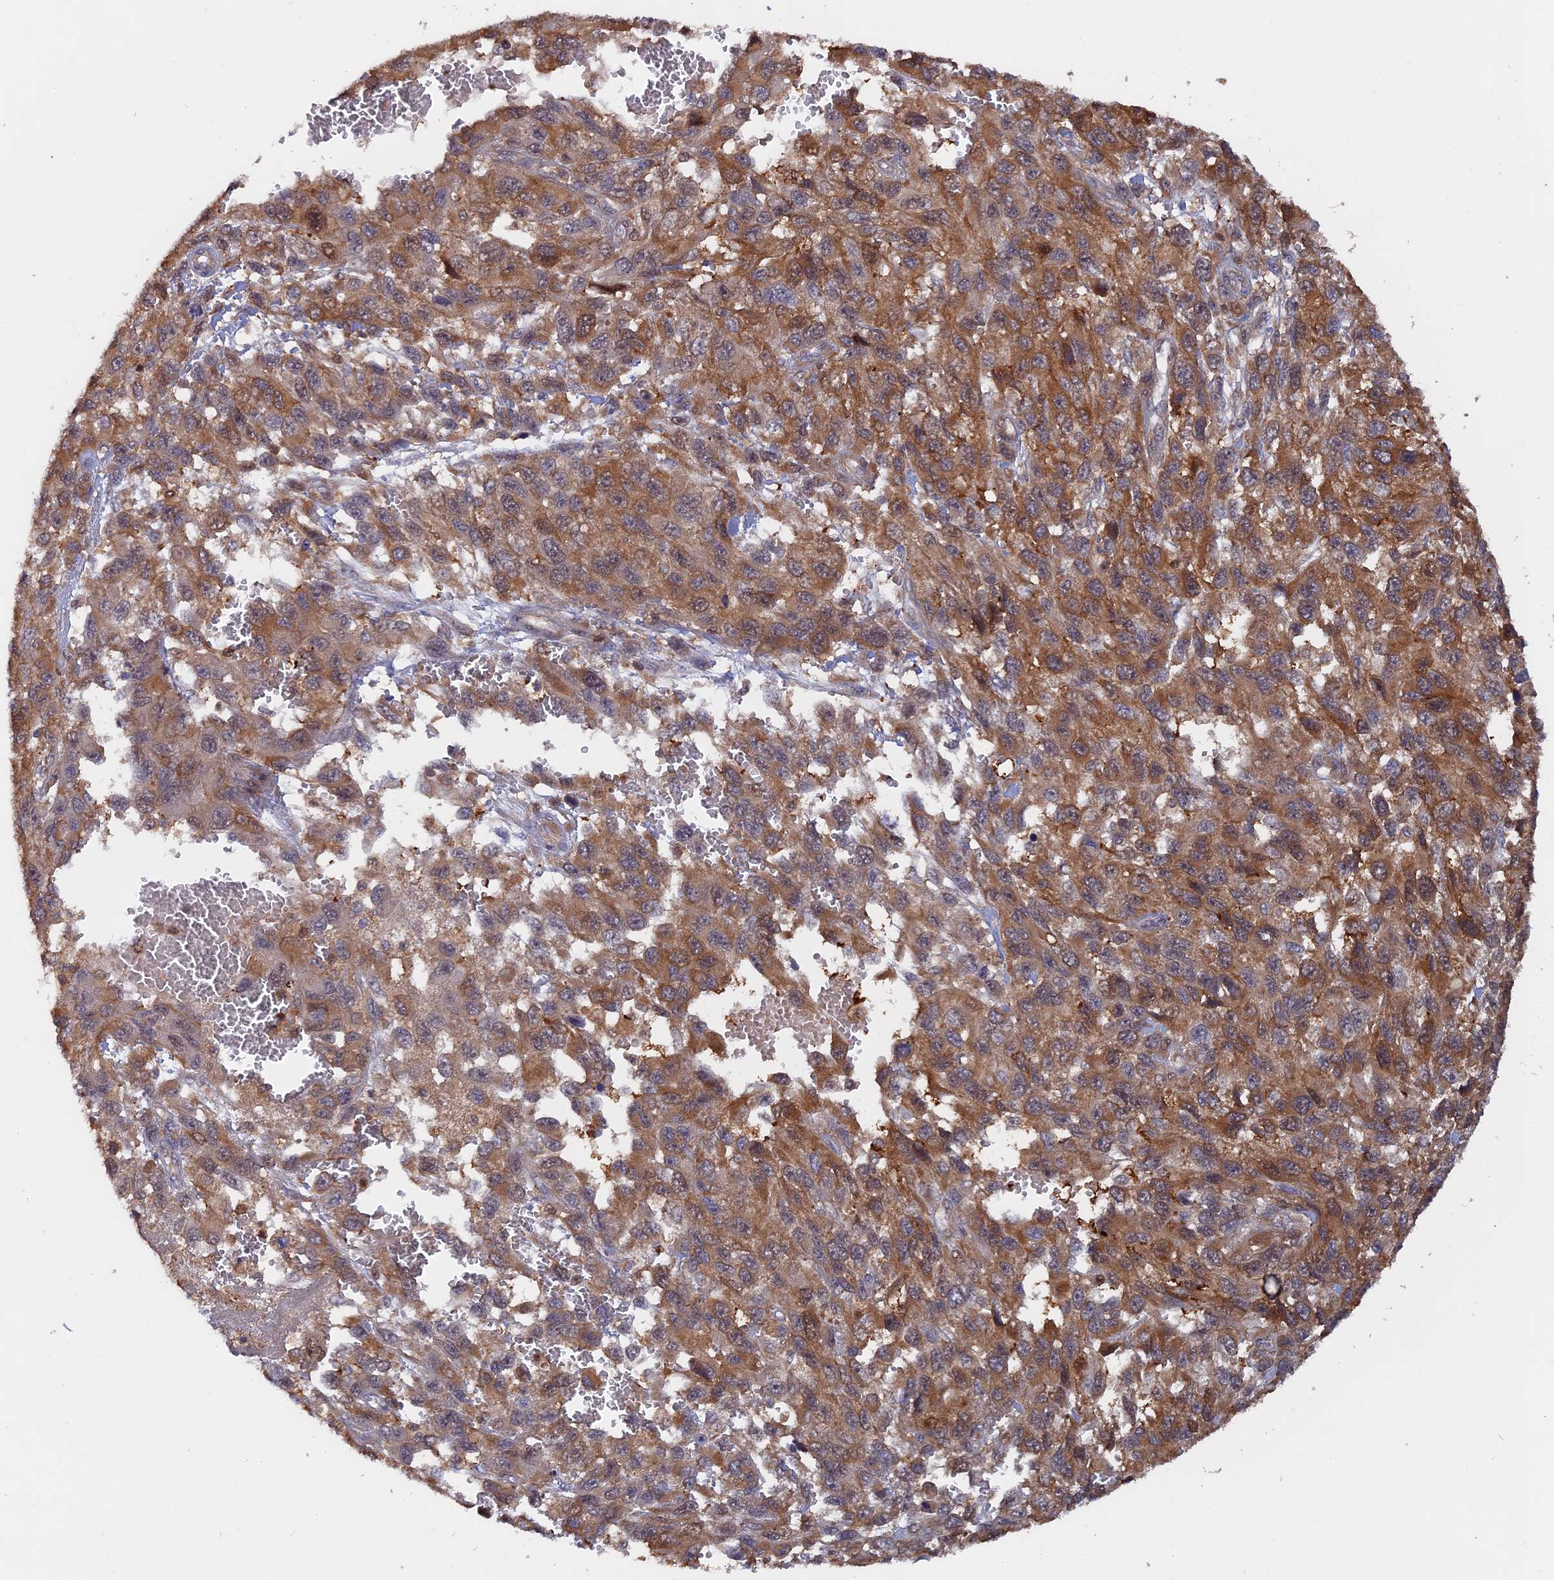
{"staining": {"intensity": "moderate", "quantity": ">75%", "location": "cytoplasmic/membranous"}, "tissue": "melanoma", "cell_type": "Tumor cells", "image_type": "cancer", "snomed": [{"axis": "morphology", "description": "Normal tissue, NOS"}, {"axis": "morphology", "description": "Malignant melanoma, NOS"}, {"axis": "topography", "description": "Skin"}], "caption": "About >75% of tumor cells in human malignant melanoma show moderate cytoplasmic/membranous protein staining as visualized by brown immunohistochemical staining.", "gene": "BLVRA", "patient": {"sex": "female", "age": 96}}